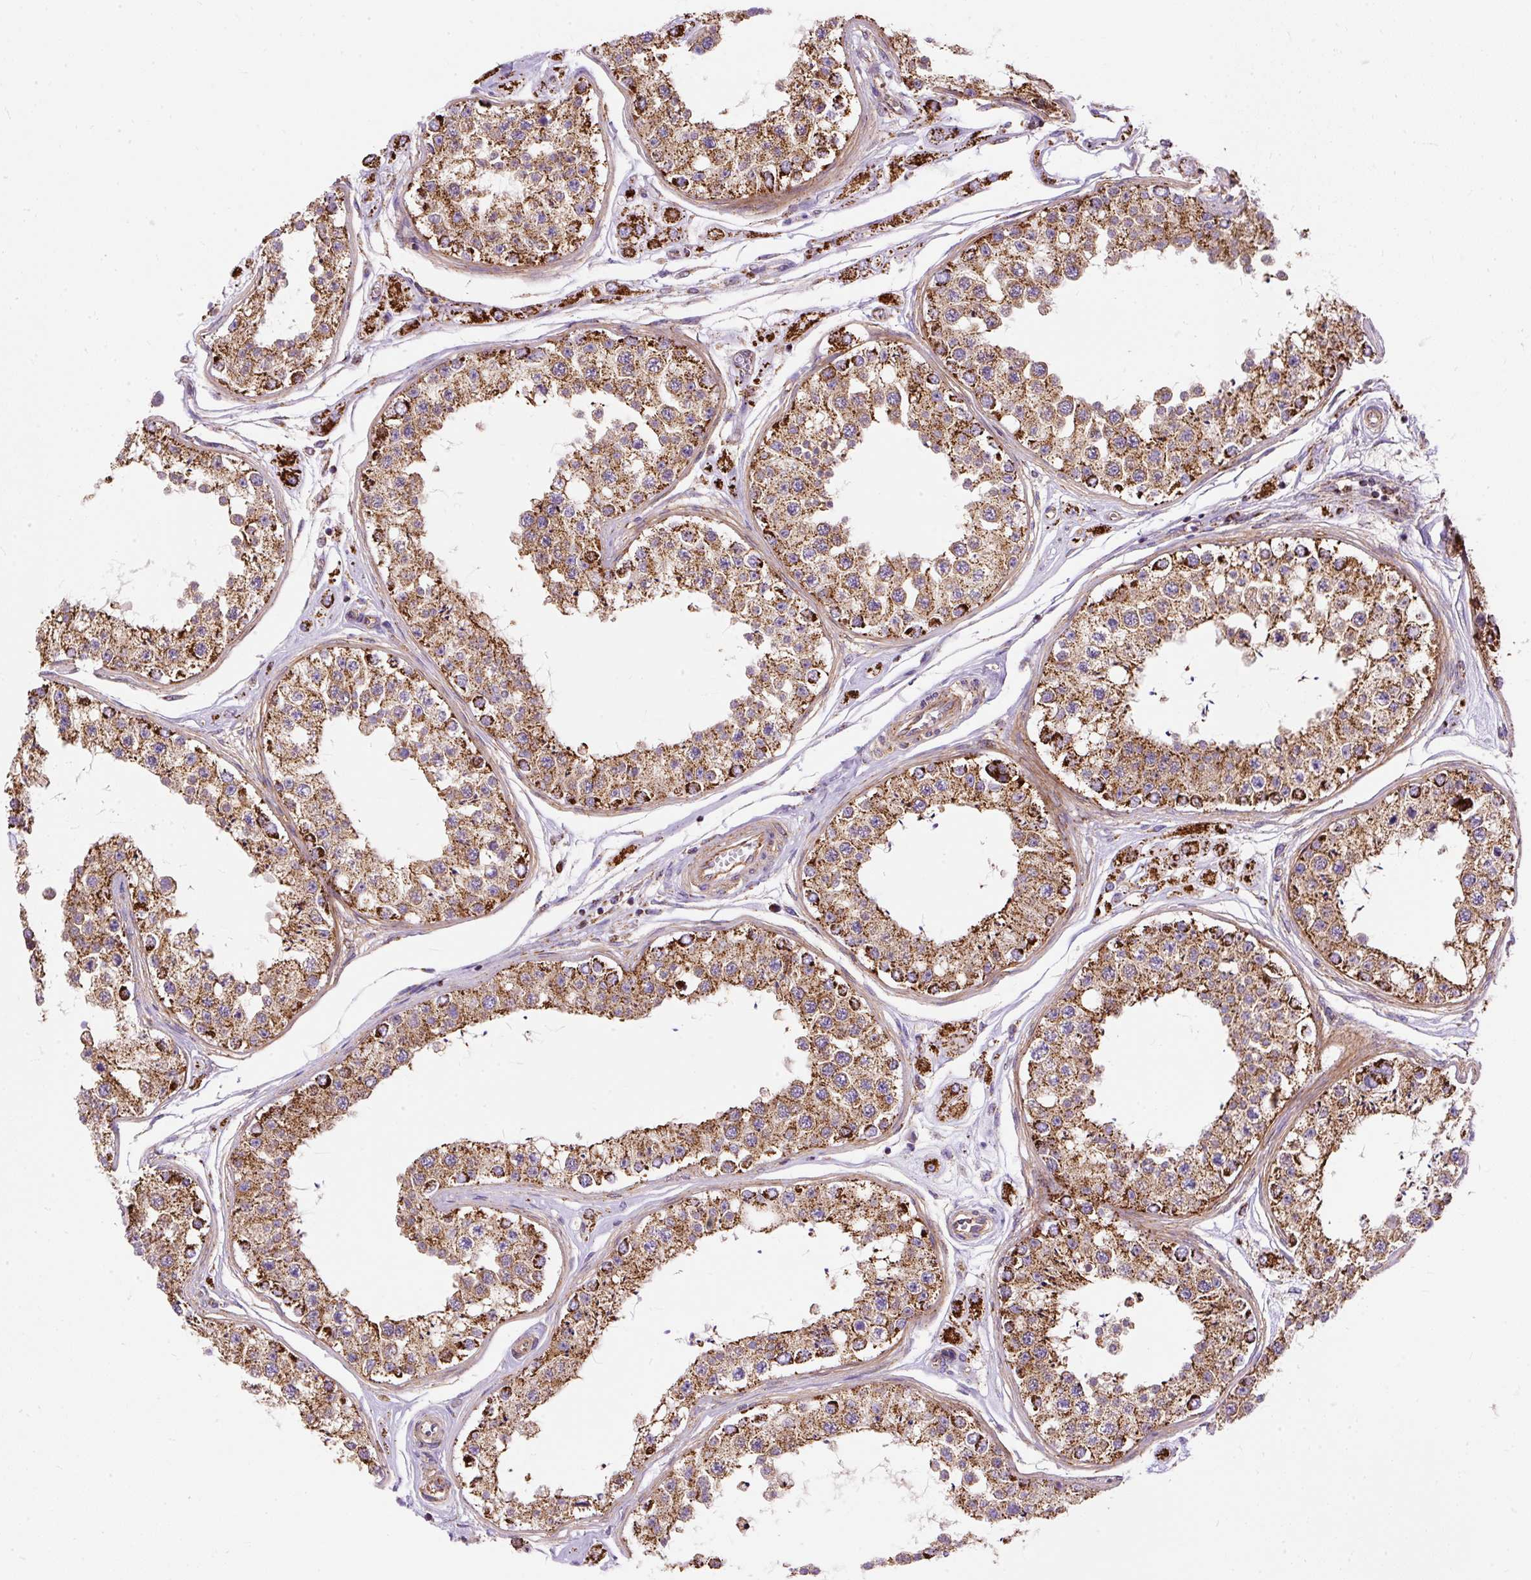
{"staining": {"intensity": "strong", "quantity": "25%-75%", "location": "cytoplasmic/membranous"}, "tissue": "testis", "cell_type": "Cells in seminiferous ducts", "image_type": "normal", "snomed": [{"axis": "morphology", "description": "Normal tissue, NOS"}, {"axis": "topography", "description": "Testis"}], "caption": "Brown immunohistochemical staining in benign testis shows strong cytoplasmic/membranous expression in approximately 25%-75% of cells in seminiferous ducts. The staining is performed using DAB (3,3'-diaminobenzidine) brown chromogen to label protein expression. The nuclei are counter-stained blue using hematoxylin.", "gene": "CEP290", "patient": {"sex": "male", "age": 25}}